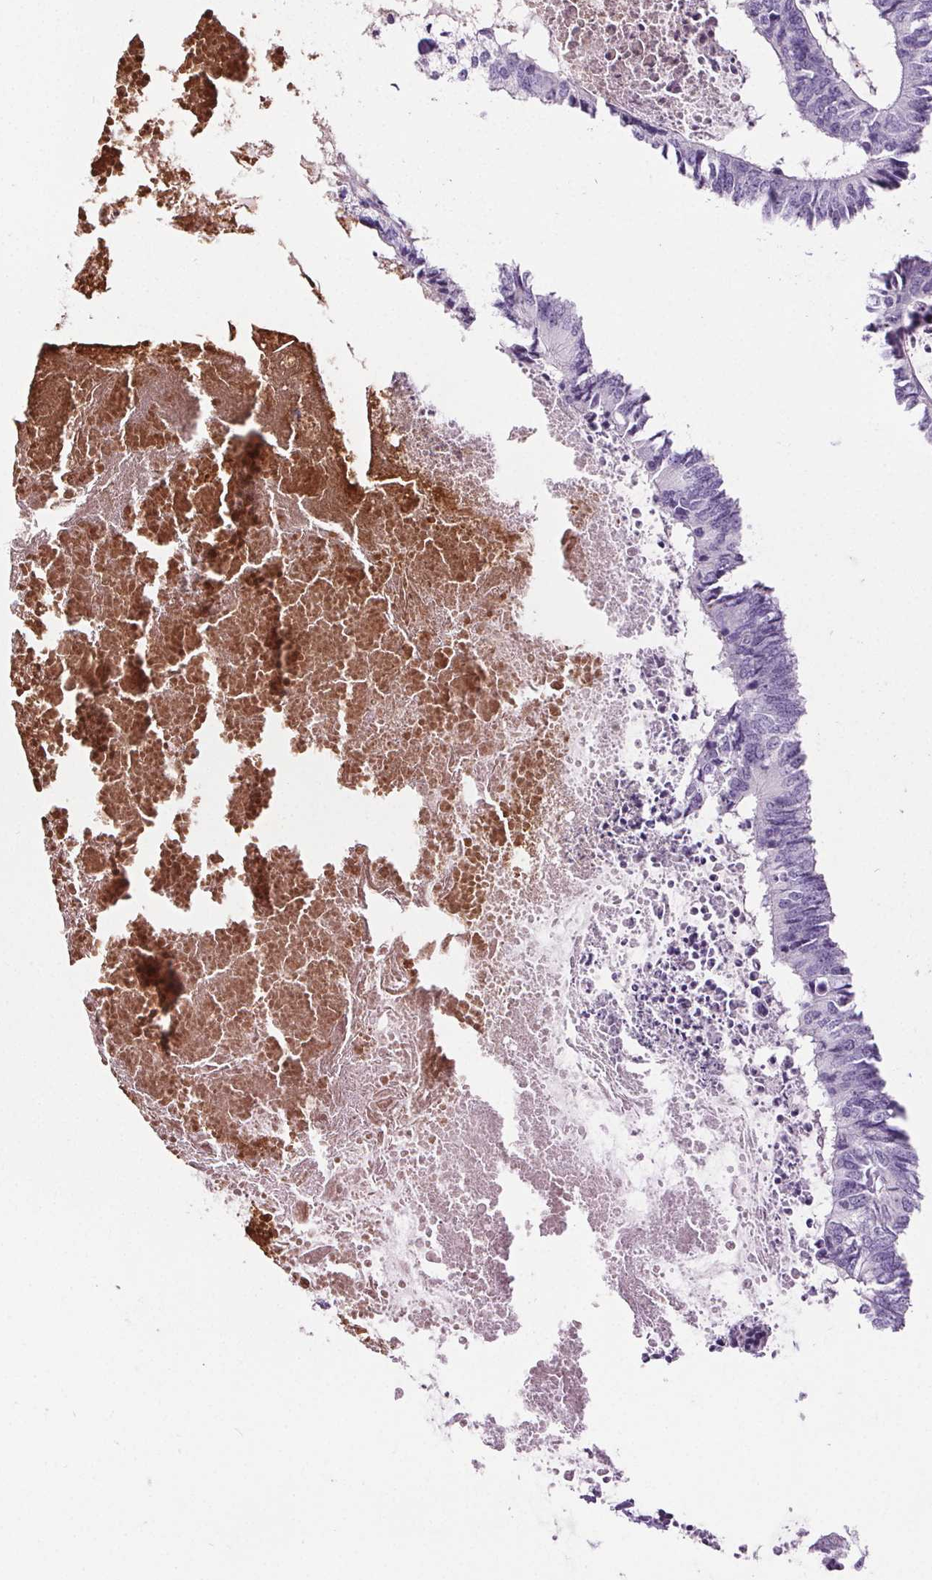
{"staining": {"intensity": "negative", "quantity": "none", "location": "none"}, "tissue": "colorectal cancer", "cell_type": "Tumor cells", "image_type": "cancer", "snomed": [{"axis": "morphology", "description": "Adenocarcinoma, NOS"}, {"axis": "topography", "description": "Colon"}, {"axis": "topography", "description": "Rectum"}], "caption": "A high-resolution histopathology image shows immunohistochemistry staining of colorectal adenocarcinoma, which demonstrates no significant positivity in tumor cells.", "gene": "CD5L", "patient": {"sex": "male", "age": 57}}